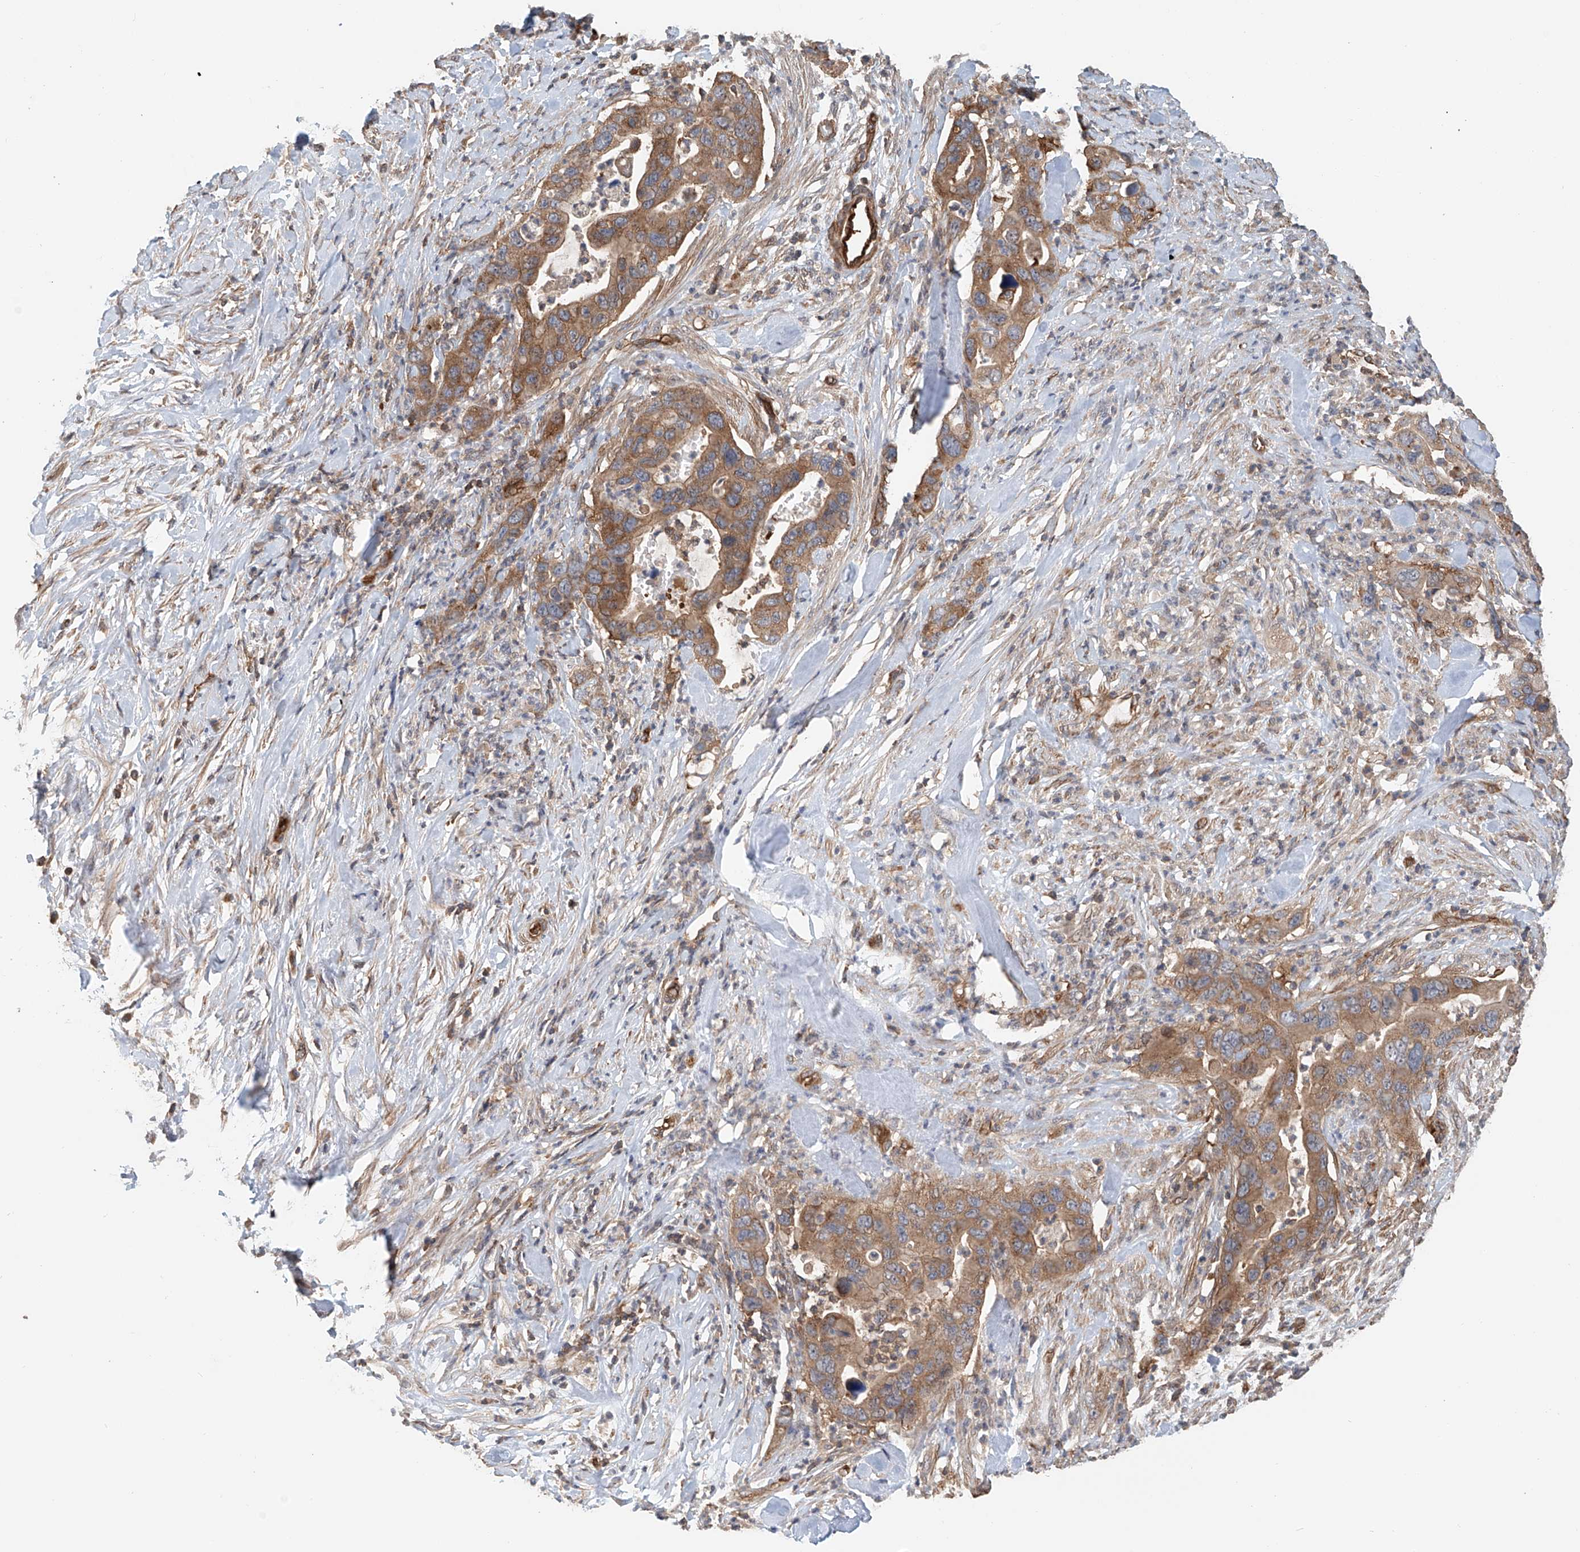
{"staining": {"intensity": "moderate", "quantity": ">75%", "location": "cytoplasmic/membranous"}, "tissue": "pancreatic cancer", "cell_type": "Tumor cells", "image_type": "cancer", "snomed": [{"axis": "morphology", "description": "Adenocarcinoma, NOS"}, {"axis": "topography", "description": "Pancreas"}], "caption": "IHC histopathology image of neoplastic tissue: human pancreatic cancer (adenocarcinoma) stained using immunohistochemistry (IHC) exhibits medium levels of moderate protein expression localized specifically in the cytoplasmic/membranous of tumor cells, appearing as a cytoplasmic/membranous brown color.", "gene": "FRYL", "patient": {"sex": "female", "age": 71}}